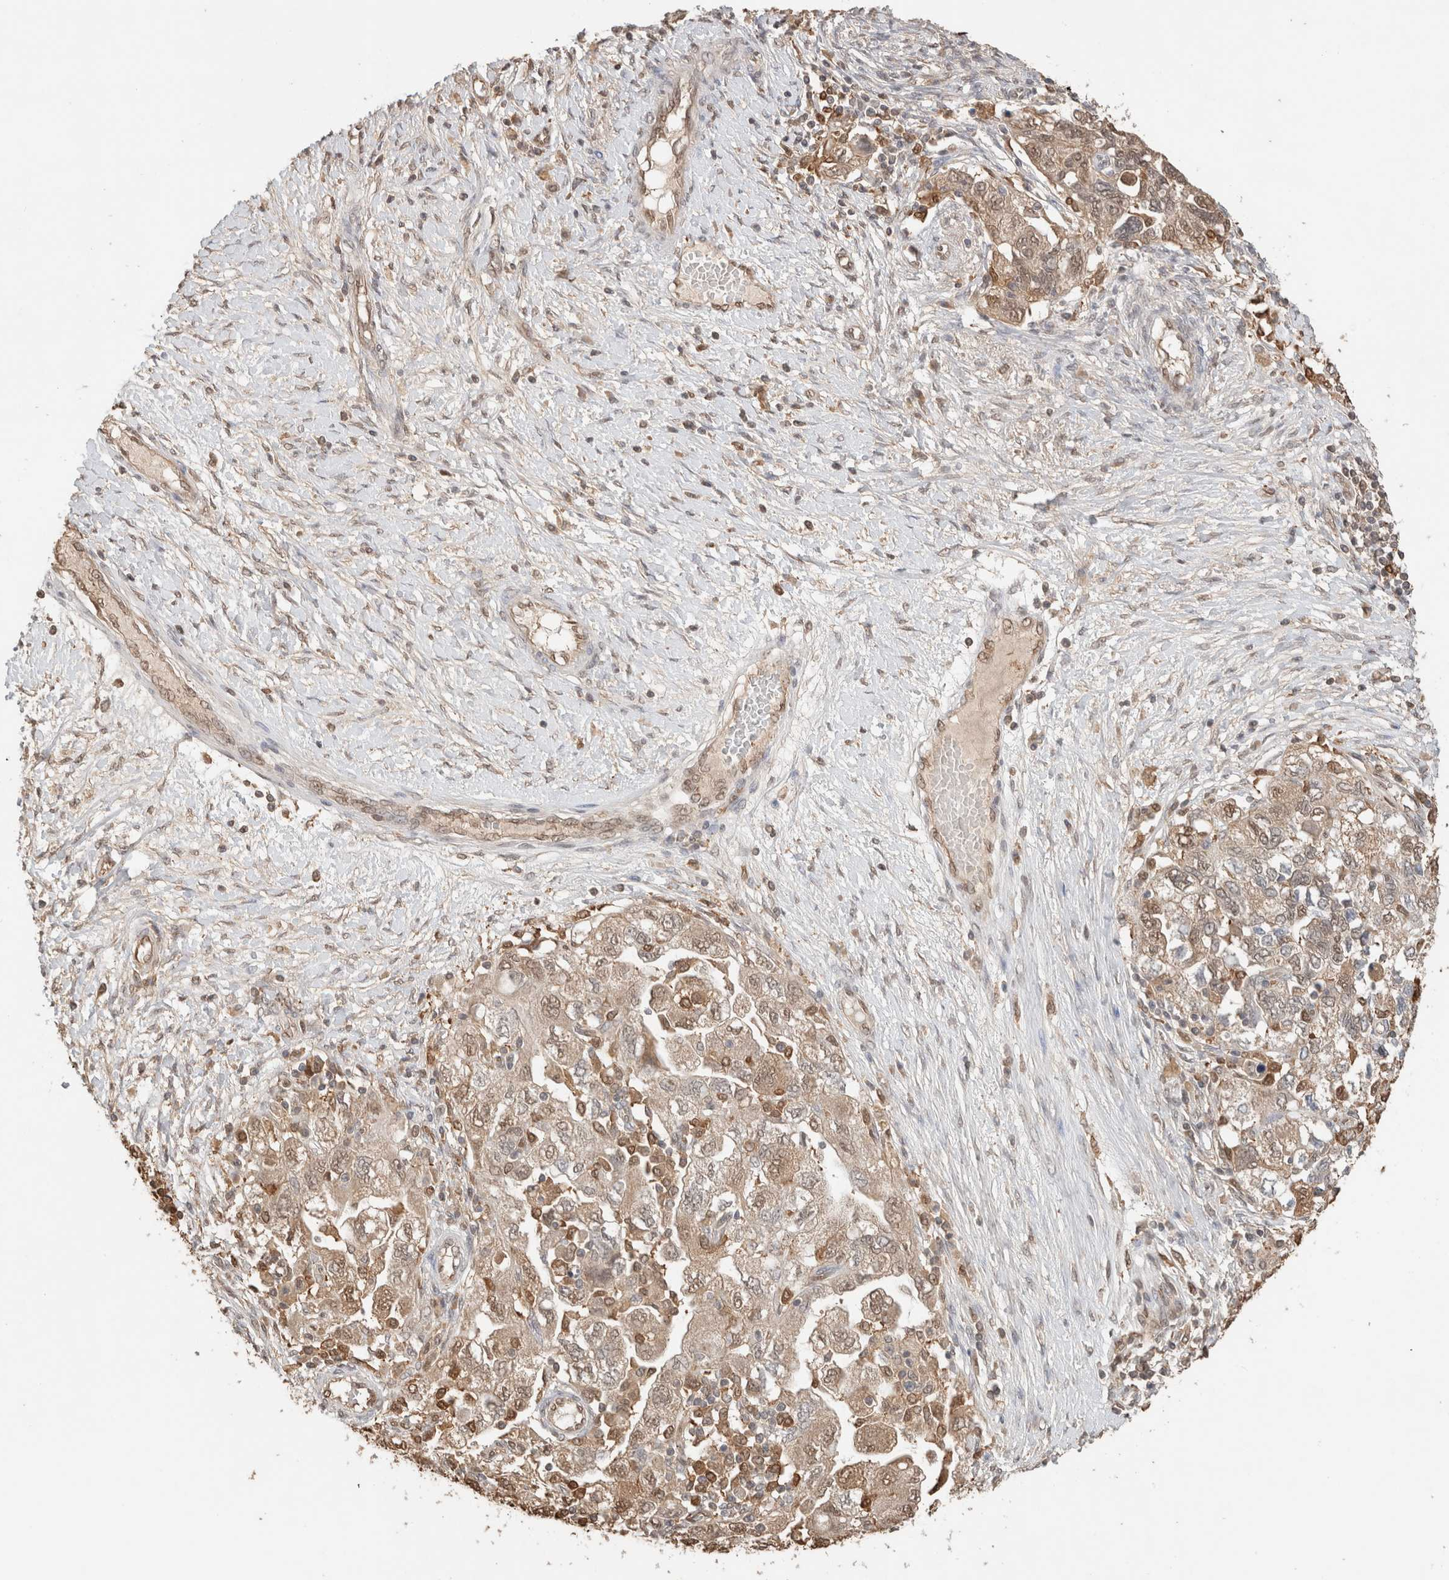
{"staining": {"intensity": "weak", "quantity": "<25%", "location": "nuclear"}, "tissue": "ovarian cancer", "cell_type": "Tumor cells", "image_type": "cancer", "snomed": [{"axis": "morphology", "description": "Carcinoma, NOS"}, {"axis": "morphology", "description": "Cystadenocarcinoma, serous, NOS"}, {"axis": "topography", "description": "Ovary"}], "caption": "High magnification brightfield microscopy of serous cystadenocarcinoma (ovarian) stained with DAB (3,3'-diaminobenzidine) (brown) and counterstained with hematoxylin (blue): tumor cells show no significant positivity. (DAB (3,3'-diaminobenzidine) IHC, high magnification).", "gene": "YWHAH", "patient": {"sex": "female", "age": 69}}